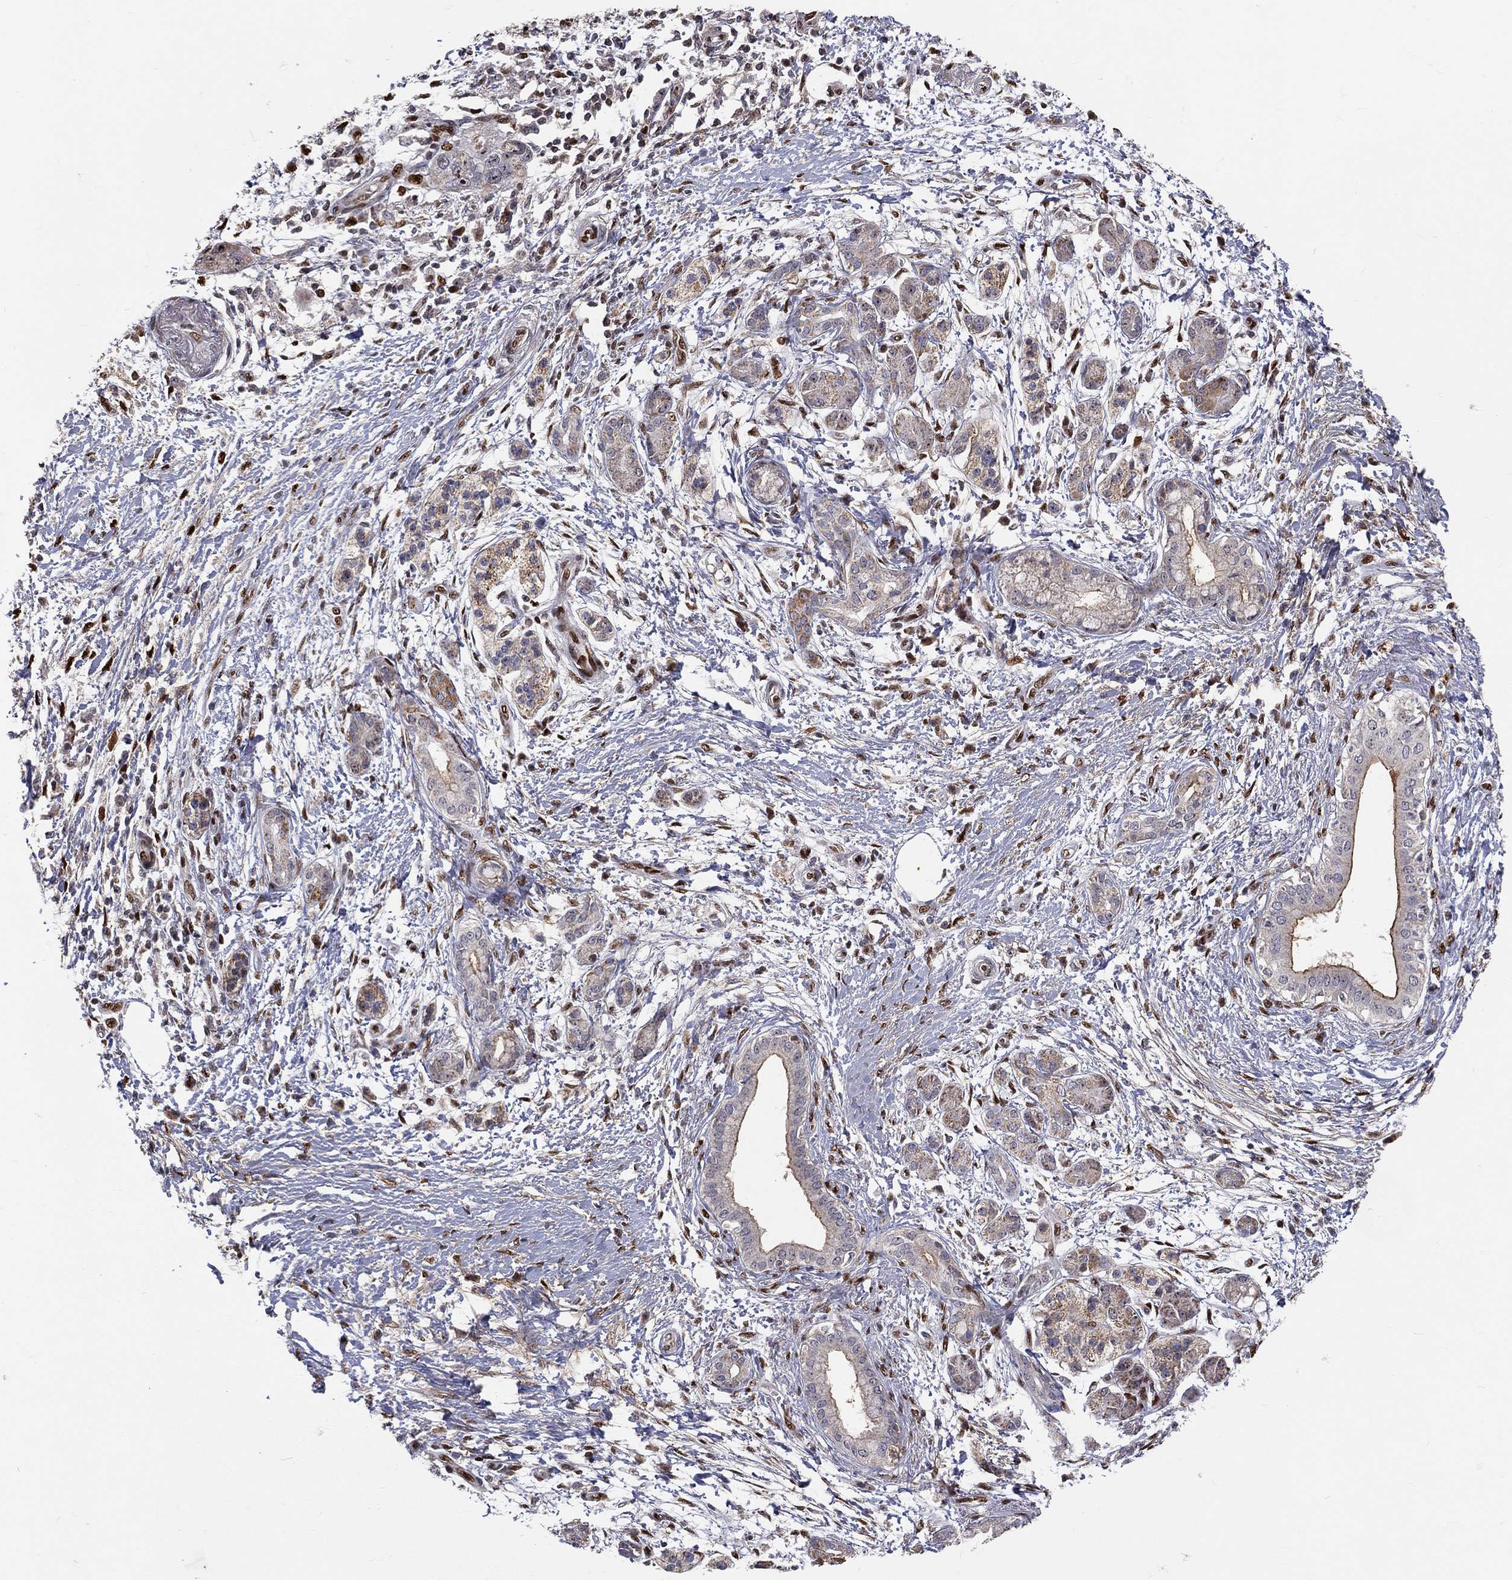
{"staining": {"intensity": "moderate", "quantity": "<25%", "location": "cytoplasmic/membranous"}, "tissue": "pancreatic cancer", "cell_type": "Tumor cells", "image_type": "cancer", "snomed": [{"axis": "morphology", "description": "Adenocarcinoma, NOS"}, {"axis": "topography", "description": "Pancreas"}], "caption": "Human pancreatic cancer (adenocarcinoma) stained with a protein marker shows moderate staining in tumor cells.", "gene": "ZEB1", "patient": {"sex": "female", "age": 72}}